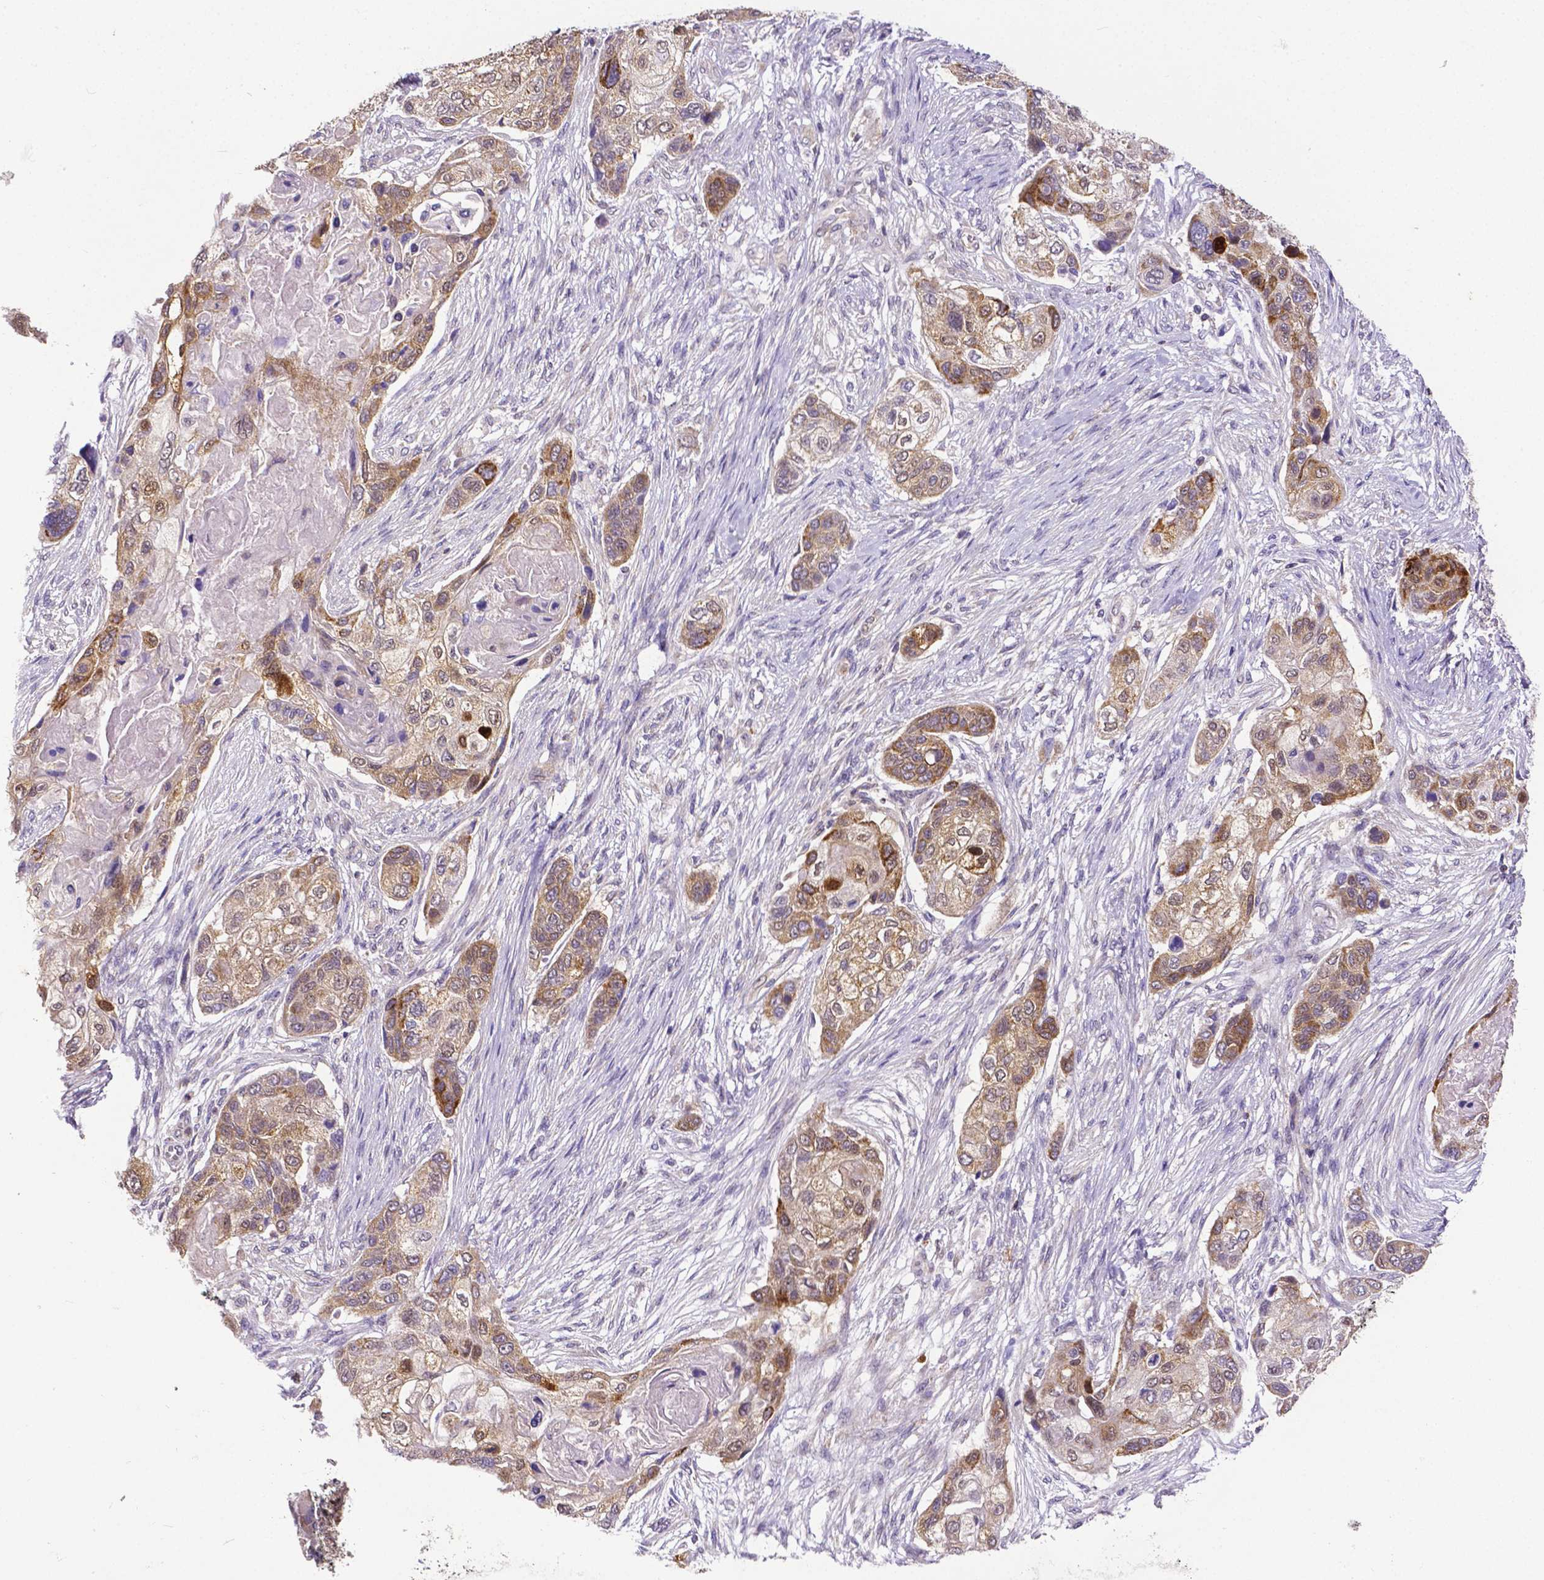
{"staining": {"intensity": "moderate", "quantity": ">75%", "location": "cytoplasmic/membranous"}, "tissue": "lung cancer", "cell_type": "Tumor cells", "image_type": "cancer", "snomed": [{"axis": "morphology", "description": "Squamous cell carcinoma, NOS"}, {"axis": "topography", "description": "Lung"}], "caption": "The histopathology image reveals staining of lung cancer (squamous cell carcinoma), revealing moderate cytoplasmic/membranous protein expression (brown color) within tumor cells.", "gene": "MCL1", "patient": {"sex": "male", "age": 69}}